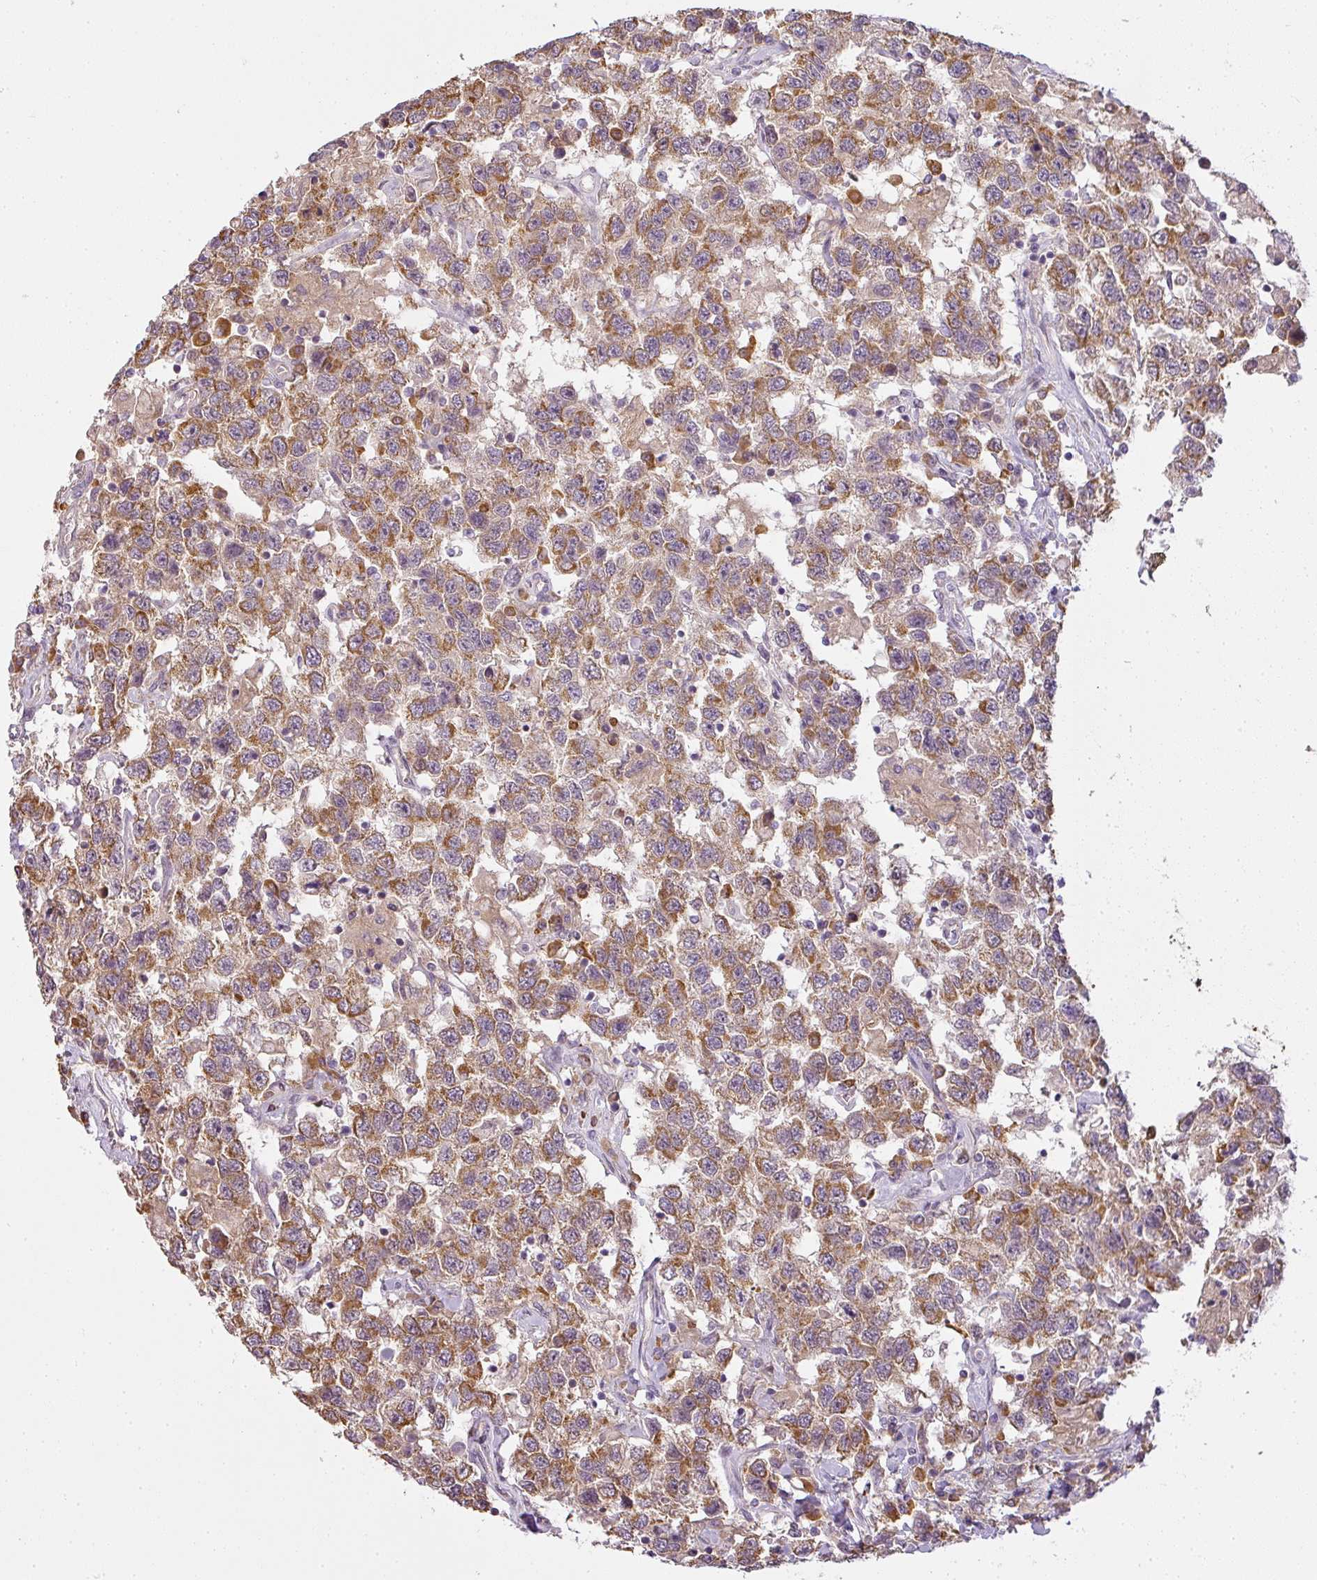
{"staining": {"intensity": "moderate", "quantity": ">75%", "location": "cytoplasmic/membranous"}, "tissue": "testis cancer", "cell_type": "Tumor cells", "image_type": "cancer", "snomed": [{"axis": "morphology", "description": "Seminoma, NOS"}, {"axis": "topography", "description": "Testis"}], "caption": "Protein staining by immunohistochemistry demonstrates moderate cytoplasmic/membranous expression in about >75% of tumor cells in seminoma (testis).", "gene": "LY75", "patient": {"sex": "male", "age": 41}}